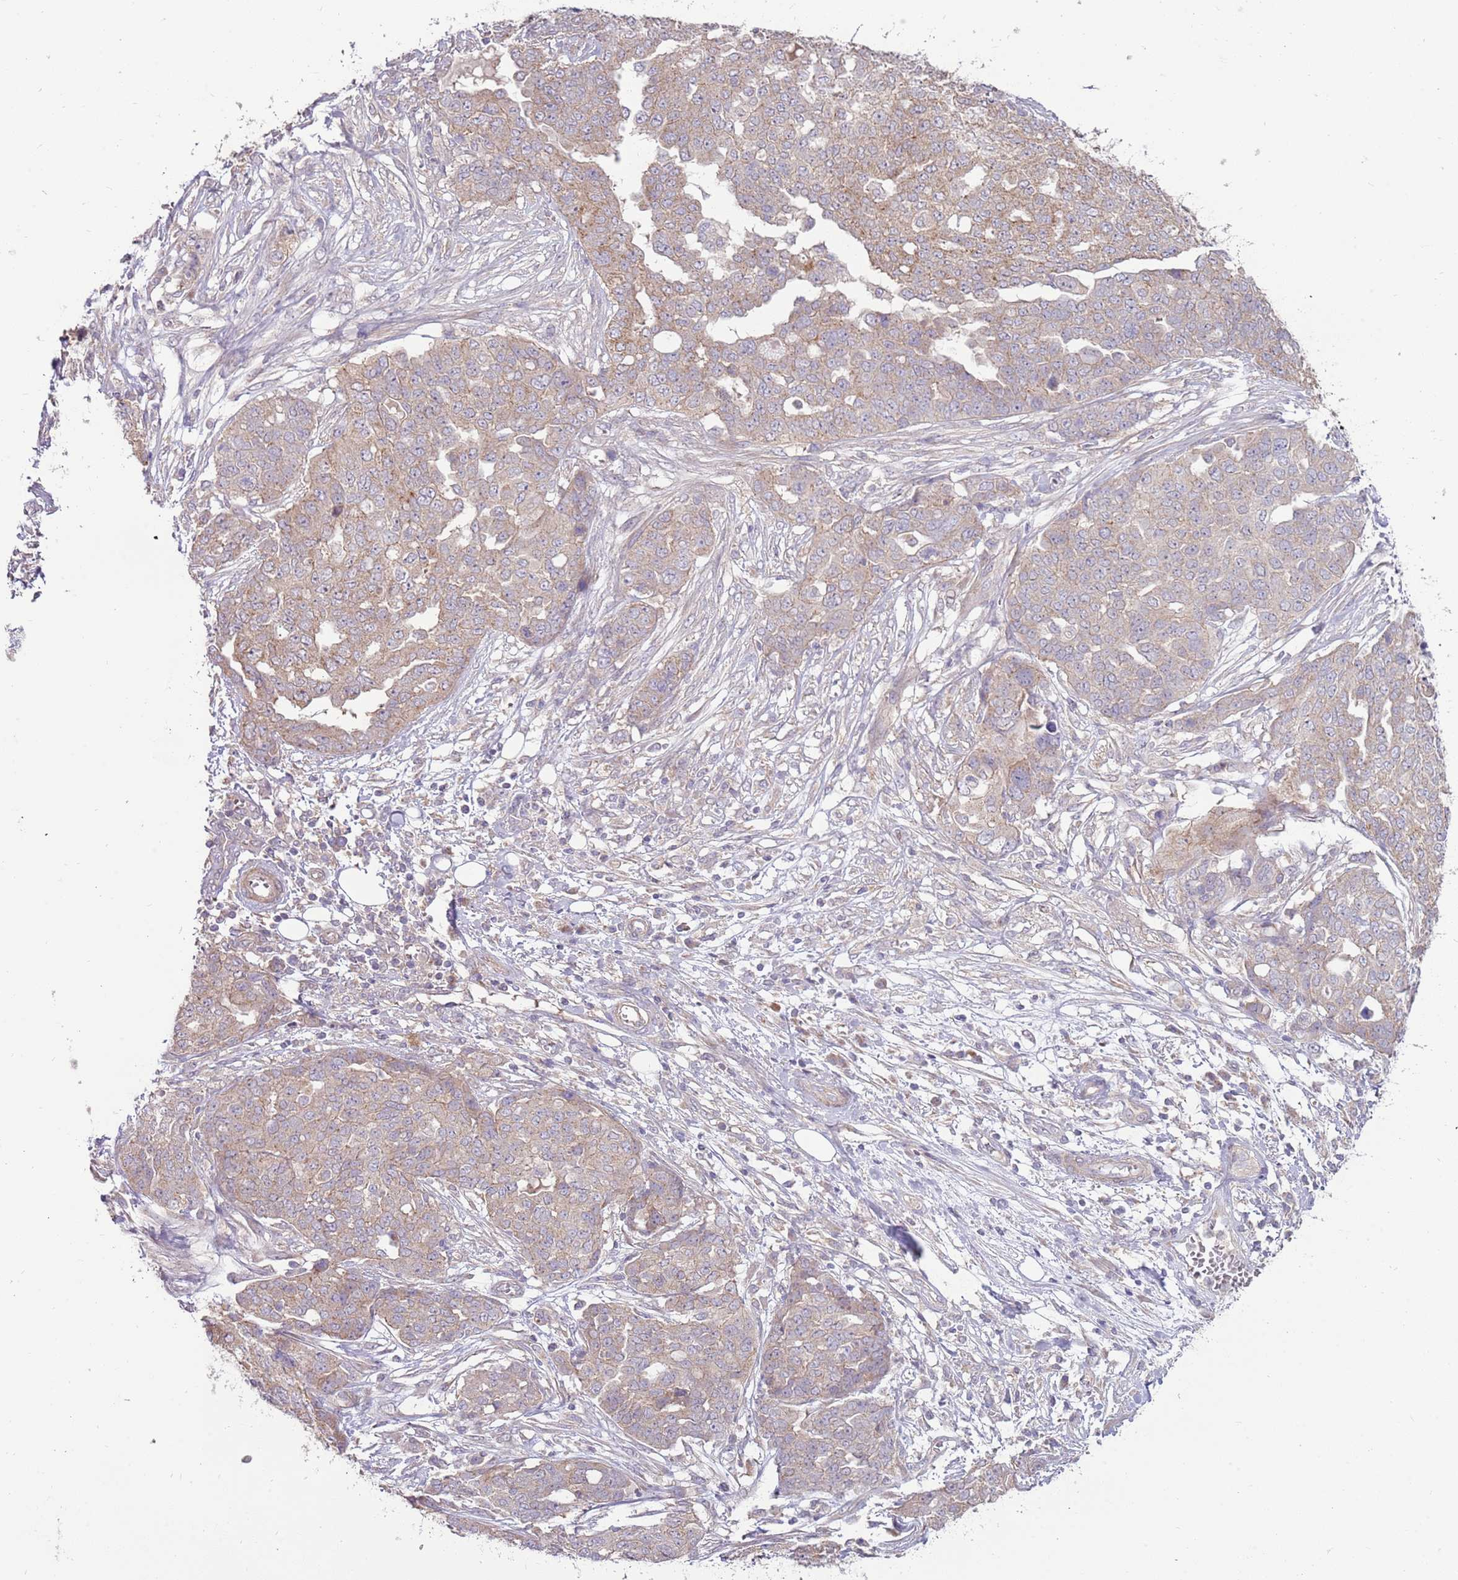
{"staining": {"intensity": "weak", "quantity": "<25%", "location": "cytoplasmic/membranous"}, "tissue": "ovarian cancer", "cell_type": "Tumor cells", "image_type": "cancer", "snomed": [{"axis": "morphology", "description": "Cystadenocarcinoma, serous, NOS"}, {"axis": "topography", "description": "Soft tissue"}, {"axis": "topography", "description": "Ovary"}], "caption": "Immunohistochemistry histopathology image of neoplastic tissue: human serous cystadenocarcinoma (ovarian) stained with DAB (3,3'-diaminobenzidine) exhibits no significant protein positivity in tumor cells. (DAB (3,3'-diaminobenzidine) IHC, high magnification).", "gene": "SPATA31D1", "patient": {"sex": "female", "age": 57}}